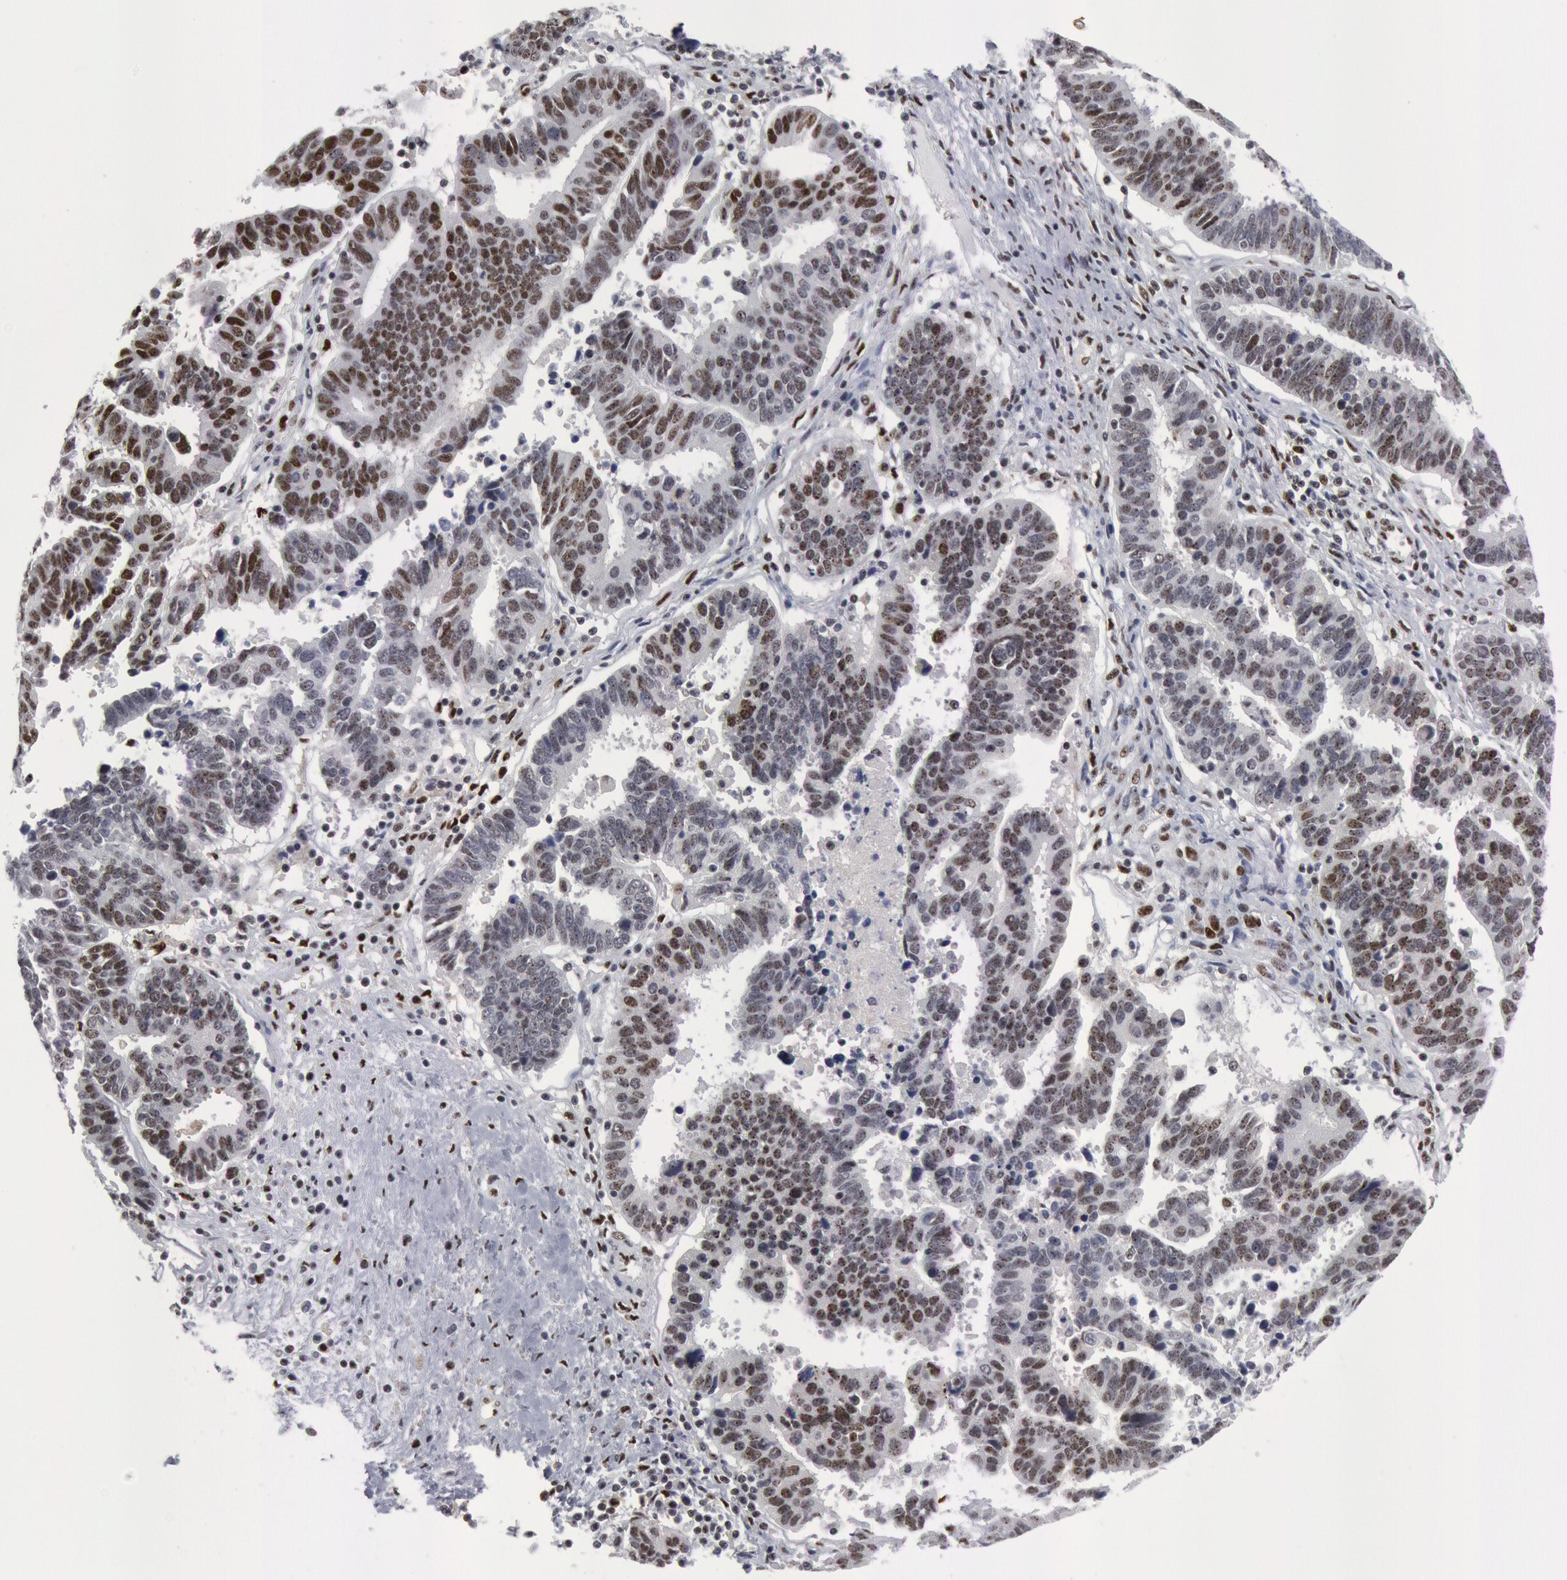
{"staining": {"intensity": "moderate", "quantity": "25%-75%", "location": "nuclear"}, "tissue": "ovarian cancer", "cell_type": "Tumor cells", "image_type": "cancer", "snomed": [{"axis": "morphology", "description": "Carcinoma, endometroid"}, {"axis": "morphology", "description": "Cystadenocarcinoma, serous, NOS"}, {"axis": "topography", "description": "Ovary"}], "caption": "This is a histology image of immunohistochemistry (IHC) staining of ovarian endometroid carcinoma, which shows moderate positivity in the nuclear of tumor cells.", "gene": "FOXO1", "patient": {"sex": "female", "age": 45}}